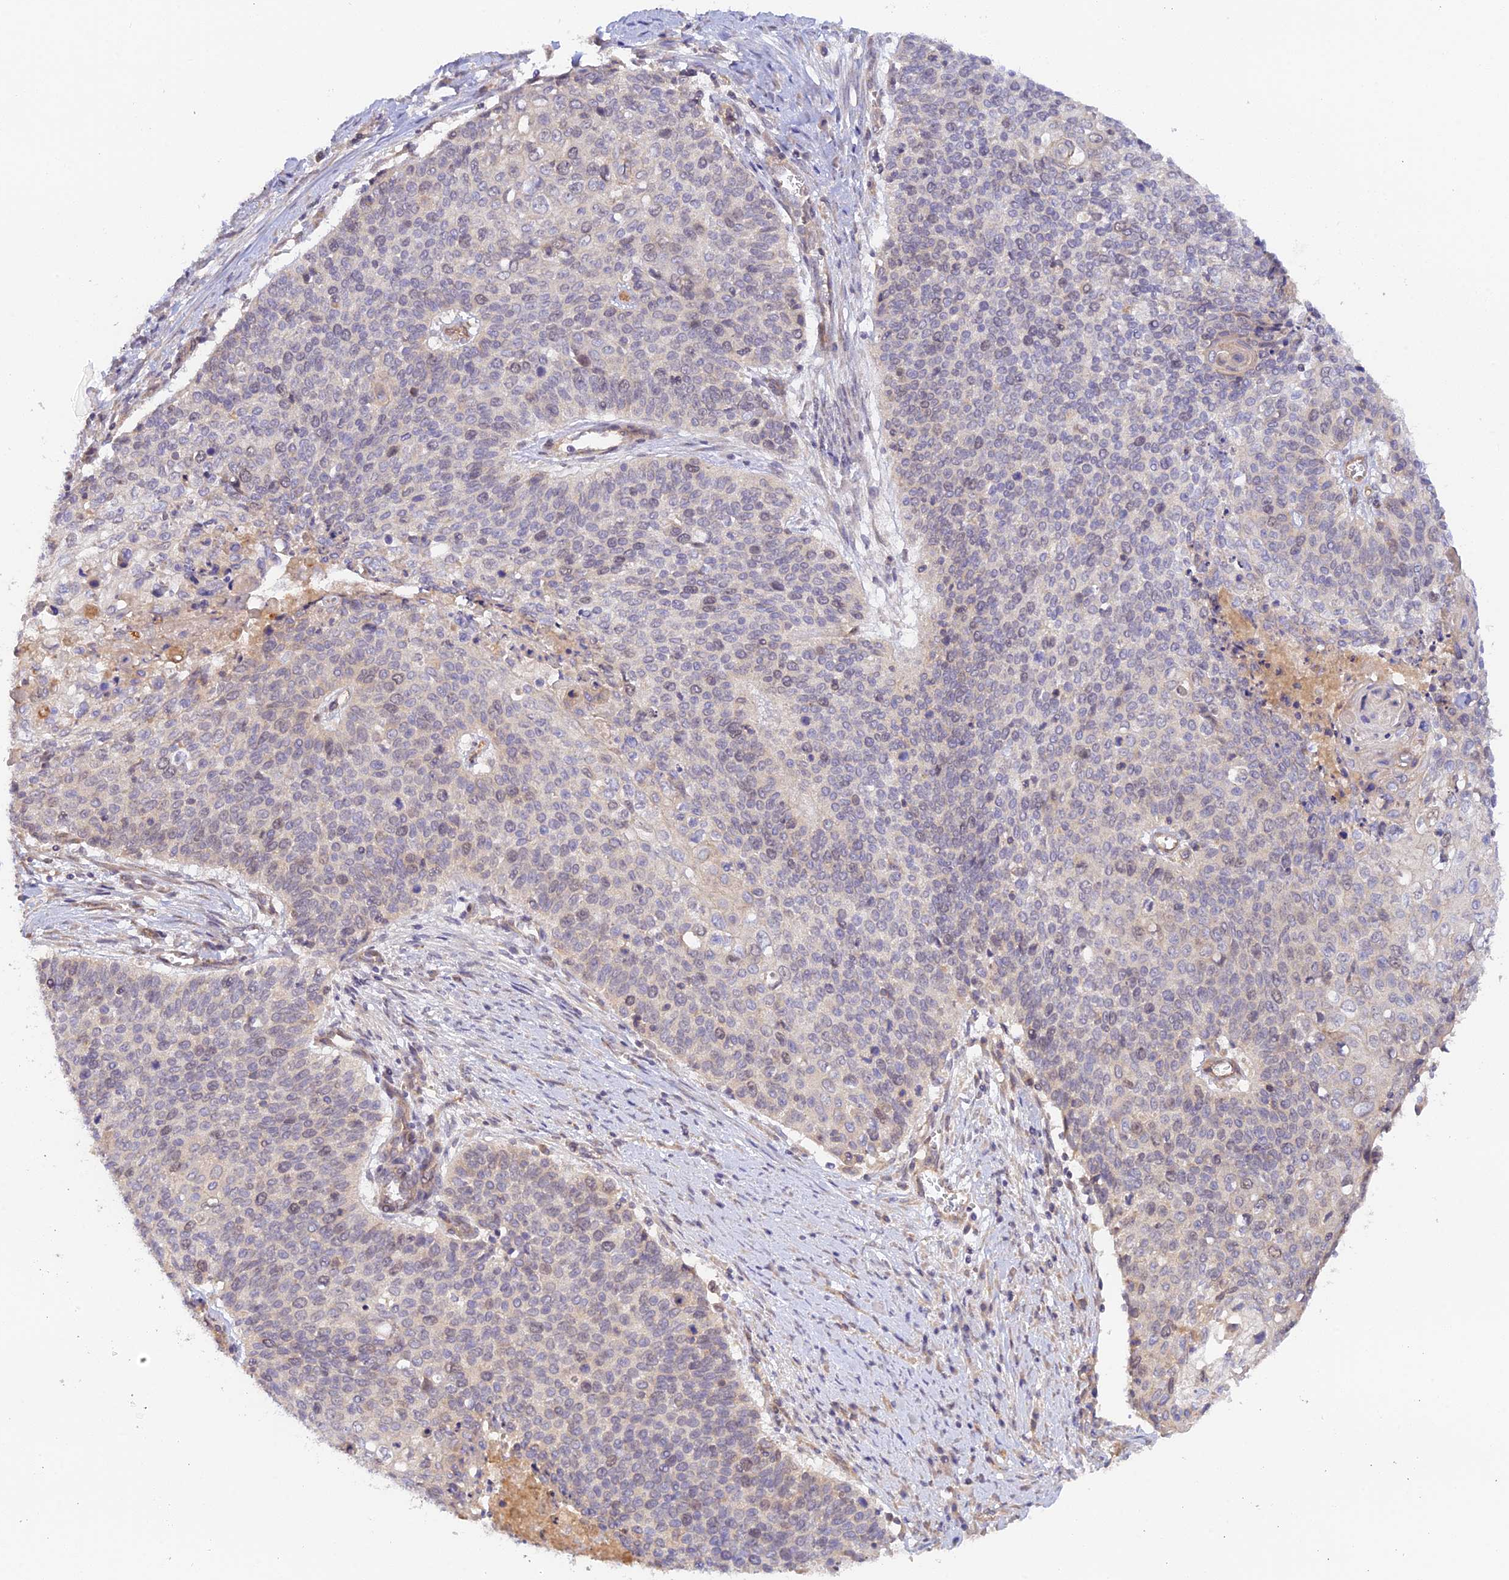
{"staining": {"intensity": "weak", "quantity": "<25%", "location": "nuclear"}, "tissue": "cervical cancer", "cell_type": "Tumor cells", "image_type": "cancer", "snomed": [{"axis": "morphology", "description": "Squamous cell carcinoma, NOS"}, {"axis": "topography", "description": "Cervix"}], "caption": "This is an immunohistochemistry (IHC) photomicrograph of human cervical squamous cell carcinoma. There is no positivity in tumor cells.", "gene": "MYO9A", "patient": {"sex": "female", "age": 39}}